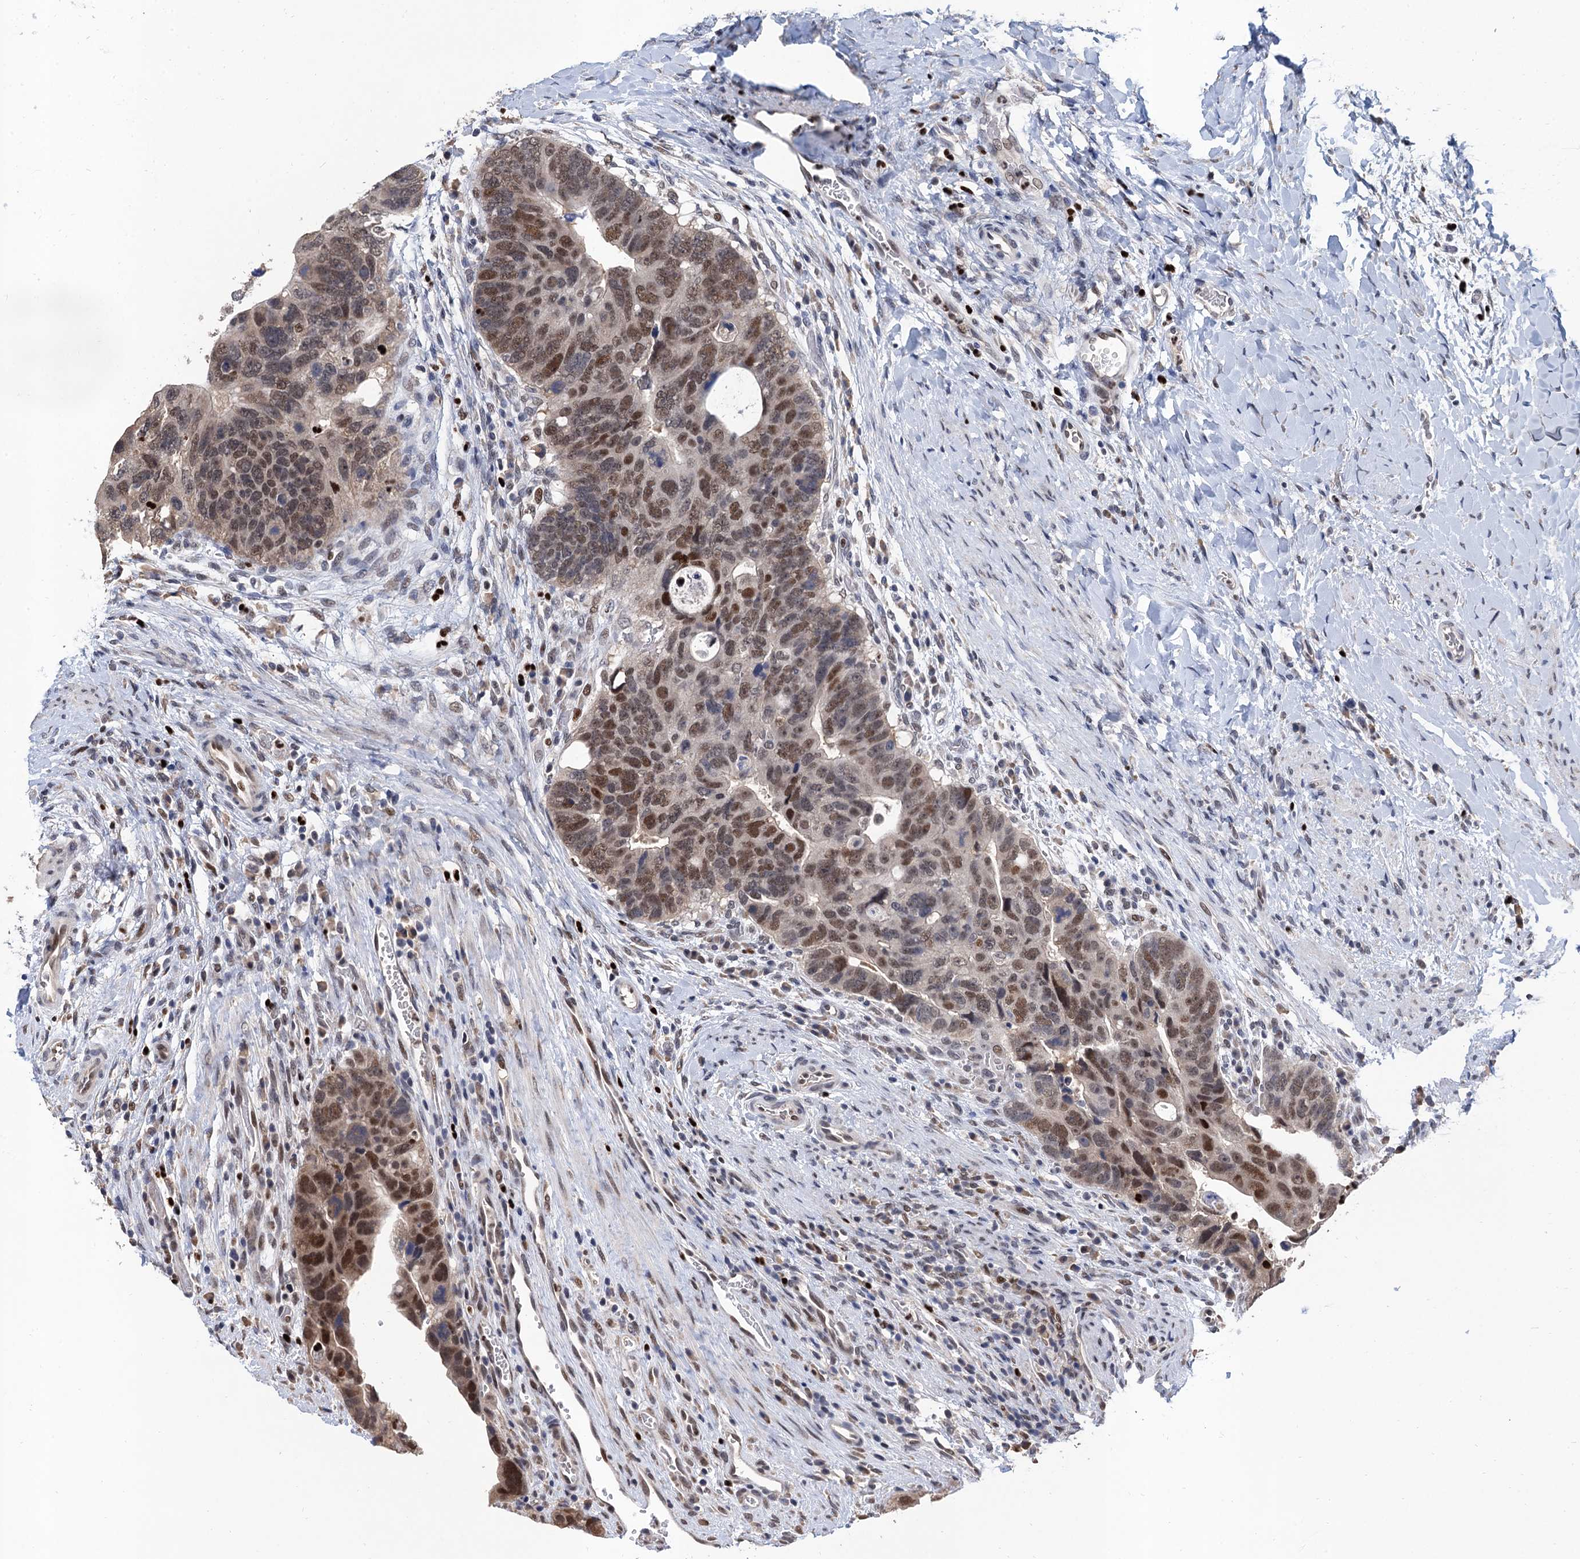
{"staining": {"intensity": "moderate", "quantity": ">75%", "location": "nuclear"}, "tissue": "colorectal cancer", "cell_type": "Tumor cells", "image_type": "cancer", "snomed": [{"axis": "morphology", "description": "Adenocarcinoma, NOS"}, {"axis": "topography", "description": "Rectum"}], "caption": "High-magnification brightfield microscopy of adenocarcinoma (colorectal) stained with DAB (brown) and counterstained with hematoxylin (blue). tumor cells exhibit moderate nuclear staining is identified in approximately>75% of cells.", "gene": "TSEN34", "patient": {"sex": "male", "age": 59}}